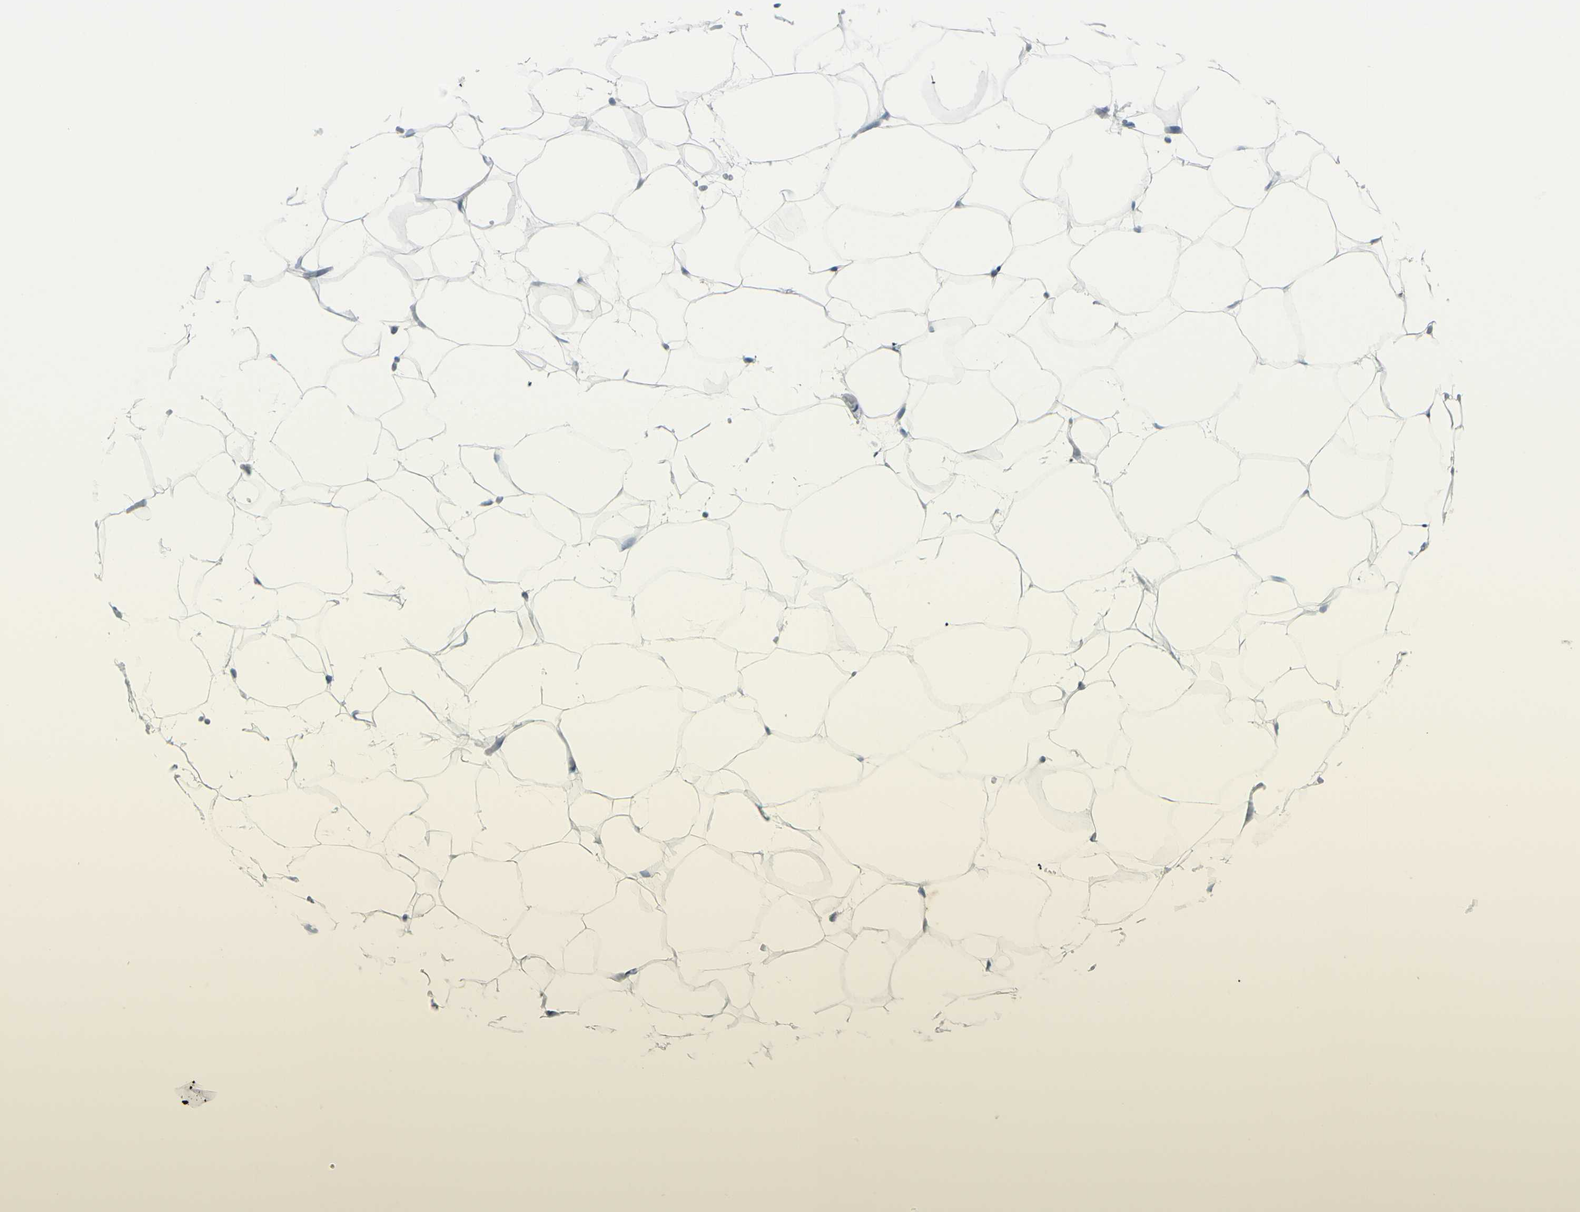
{"staining": {"intensity": "negative", "quantity": "none", "location": "none"}, "tissue": "adipose tissue", "cell_type": "Adipocytes", "image_type": "normal", "snomed": [{"axis": "morphology", "description": "Normal tissue, NOS"}, {"axis": "topography", "description": "Breast"}, {"axis": "topography", "description": "Adipose tissue"}], "caption": "Adipose tissue stained for a protein using immunohistochemistry reveals no staining adipocytes.", "gene": "RAB3A", "patient": {"sex": "female", "age": 25}}